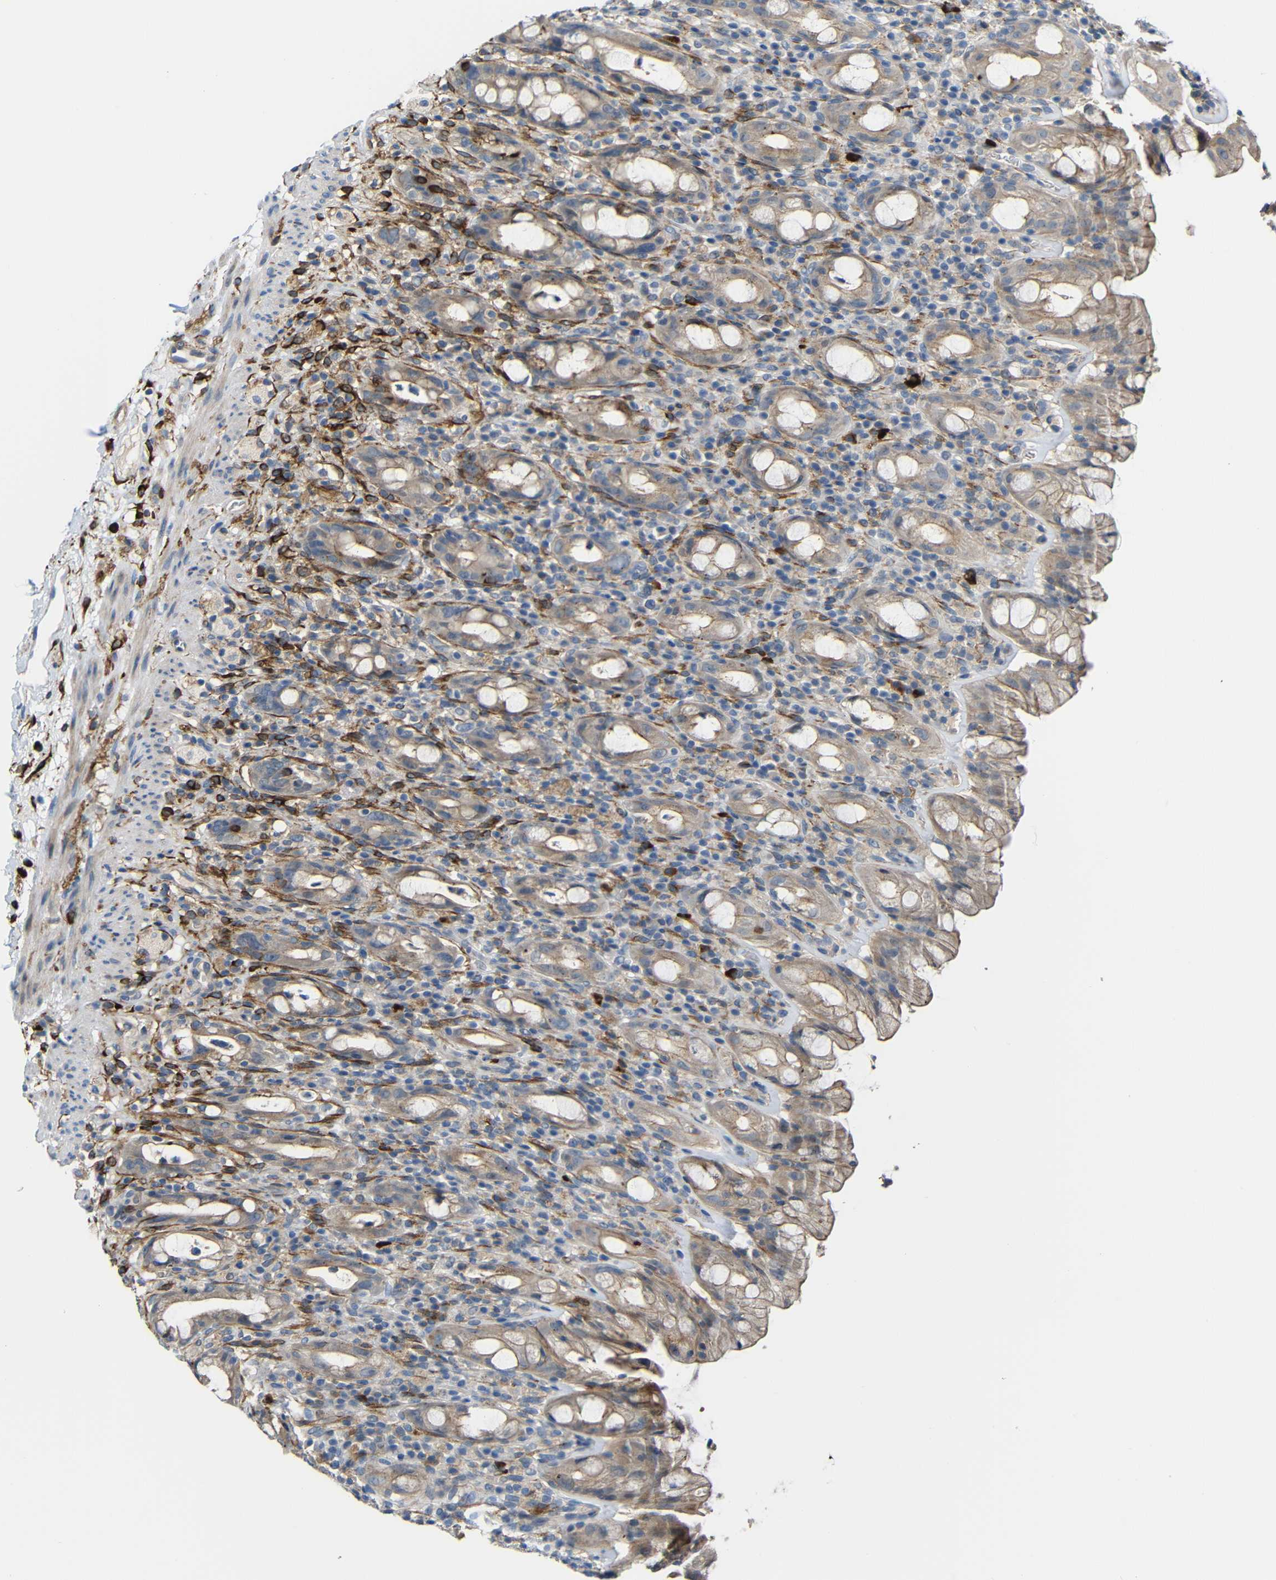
{"staining": {"intensity": "weak", "quantity": ">75%", "location": "cytoplasmic/membranous"}, "tissue": "rectum", "cell_type": "Glandular cells", "image_type": "normal", "snomed": [{"axis": "morphology", "description": "Normal tissue, NOS"}, {"axis": "topography", "description": "Rectum"}], "caption": "Protein expression by IHC exhibits weak cytoplasmic/membranous expression in about >75% of glandular cells in unremarkable rectum. The staining was performed using DAB, with brown indicating positive protein expression. Nuclei are stained blue with hematoxylin.", "gene": "DCLK1", "patient": {"sex": "male", "age": 44}}